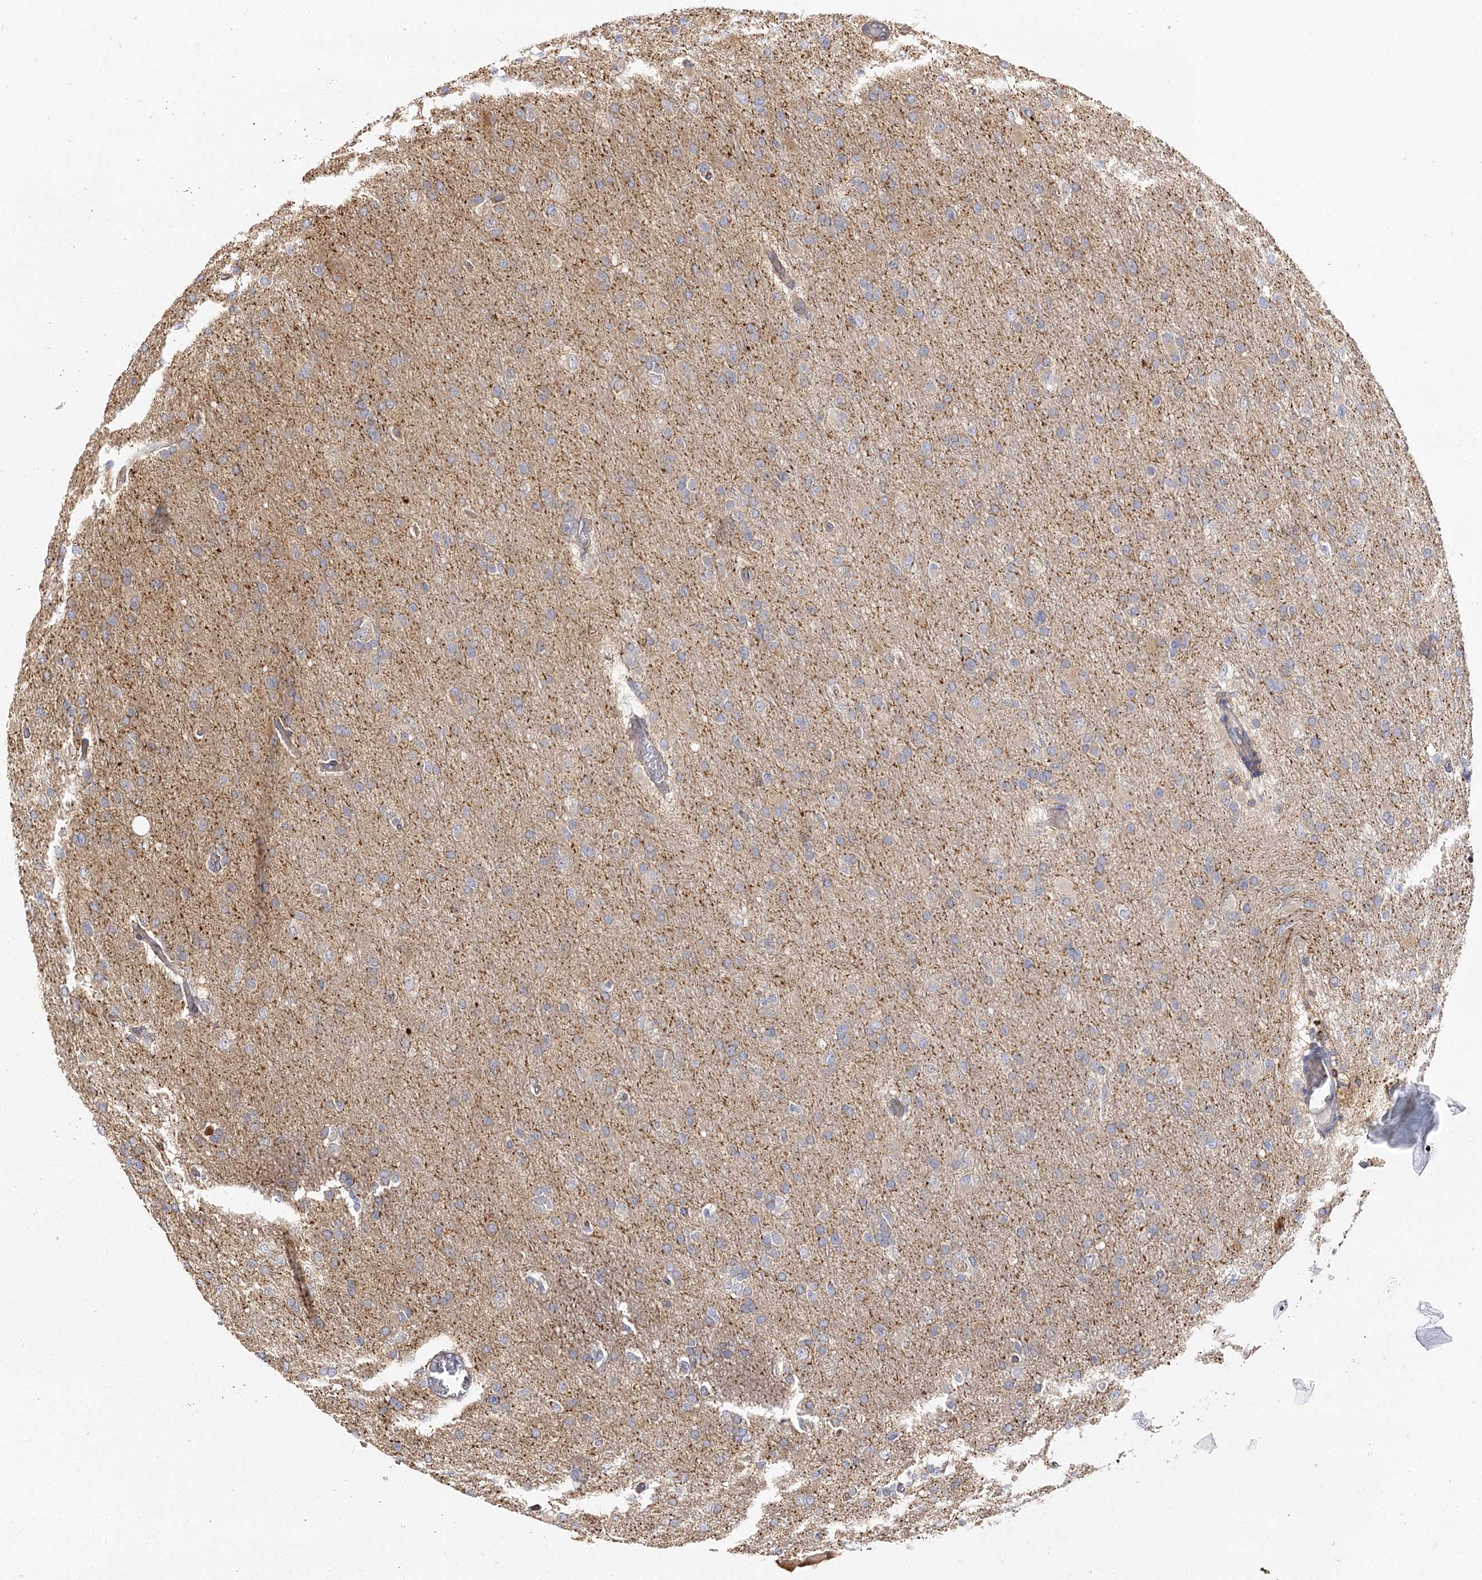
{"staining": {"intensity": "weak", "quantity": "<25%", "location": "cytoplasmic/membranous"}, "tissue": "glioma", "cell_type": "Tumor cells", "image_type": "cancer", "snomed": [{"axis": "morphology", "description": "Glioma, malignant, High grade"}, {"axis": "topography", "description": "Cerebral cortex"}], "caption": "Immunohistochemical staining of human malignant glioma (high-grade) shows no significant staining in tumor cells.", "gene": "SEC24B", "patient": {"sex": "female", "age": 36}}